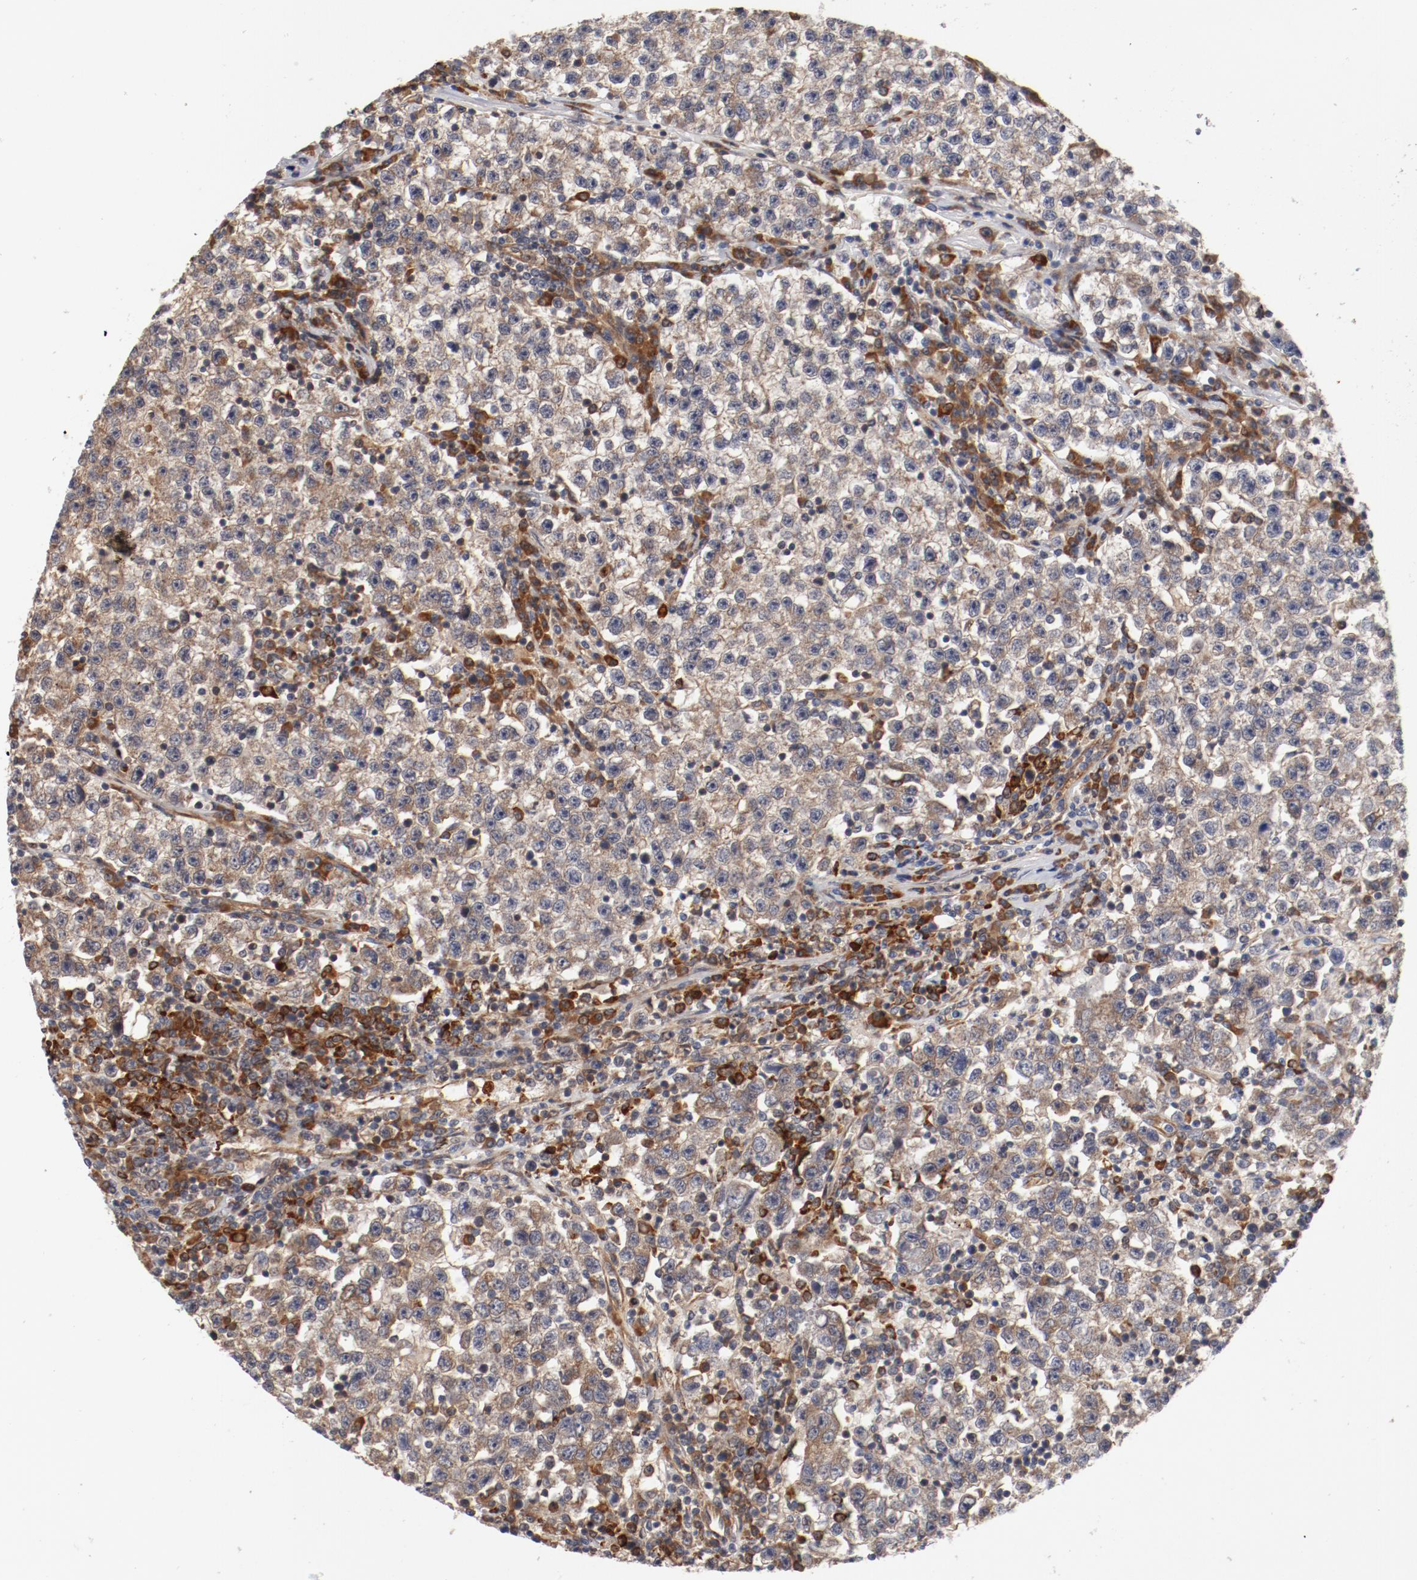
{"staining": {"intensity": "moderate", "quantity": ">75%", "location": "cytoplasmic/membranous"}, "tissue": "testis cancer", "cell_type": "Tumor cells", "image_type": "cancer", "snomed": [{"axis": "morphology", "description": "Seminoma, NOS"}, {"axis": "topography", "description": "Testis"}], "caption": "Immunohistochemistry histopathology image of neoplastic tissue: testis cancer (seminoma) stained using immunohistochemistry (IHC) shows medium levels of moderate protein expression localized specifically in the cytoplasmic/membranous of tumor cells, appearing as a cytoplasmic/membranous brown color.", "gene": "PITPNM2", "patient": {"sex": "male", "age": 22}}